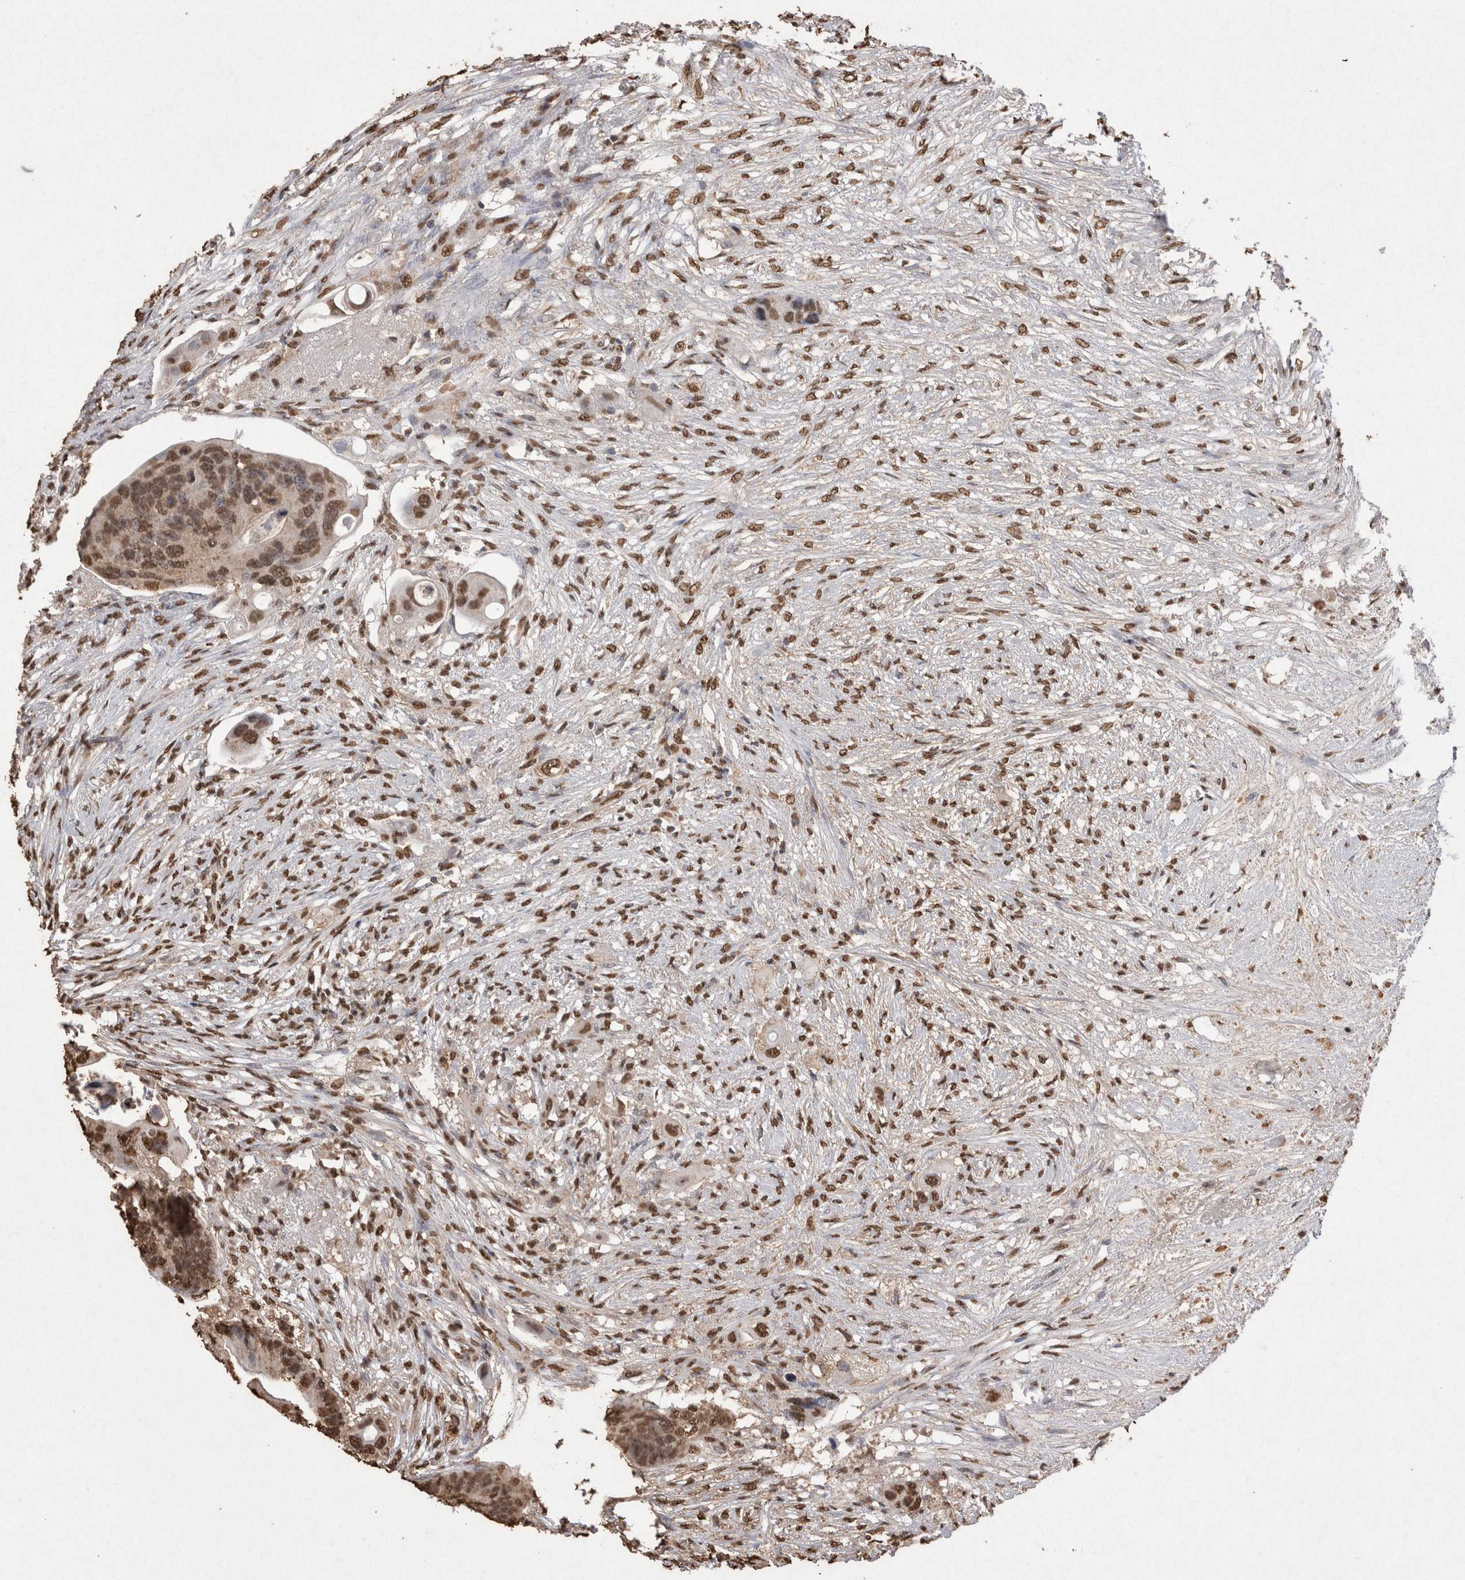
{"staining": {"intensity": "moderate", "quantity": ">75%", "location": "nuclear"}, "tissue": "colorectal cancer", "cell_type": "Tumor cells", "image_type": "cancer", "snomed": [{"axis": "morphology", "description": "Adenocarcinoma, NOS"}, {"axis": "topography", "description": "Colon"}], "caption": "Moderate nuclear protein positivity is appreciated in about >75% of tumor cells in adenocarcinoma (colorectal).", "gene": "POU5F1", "patient": {"sex": "female", "age": 57}}